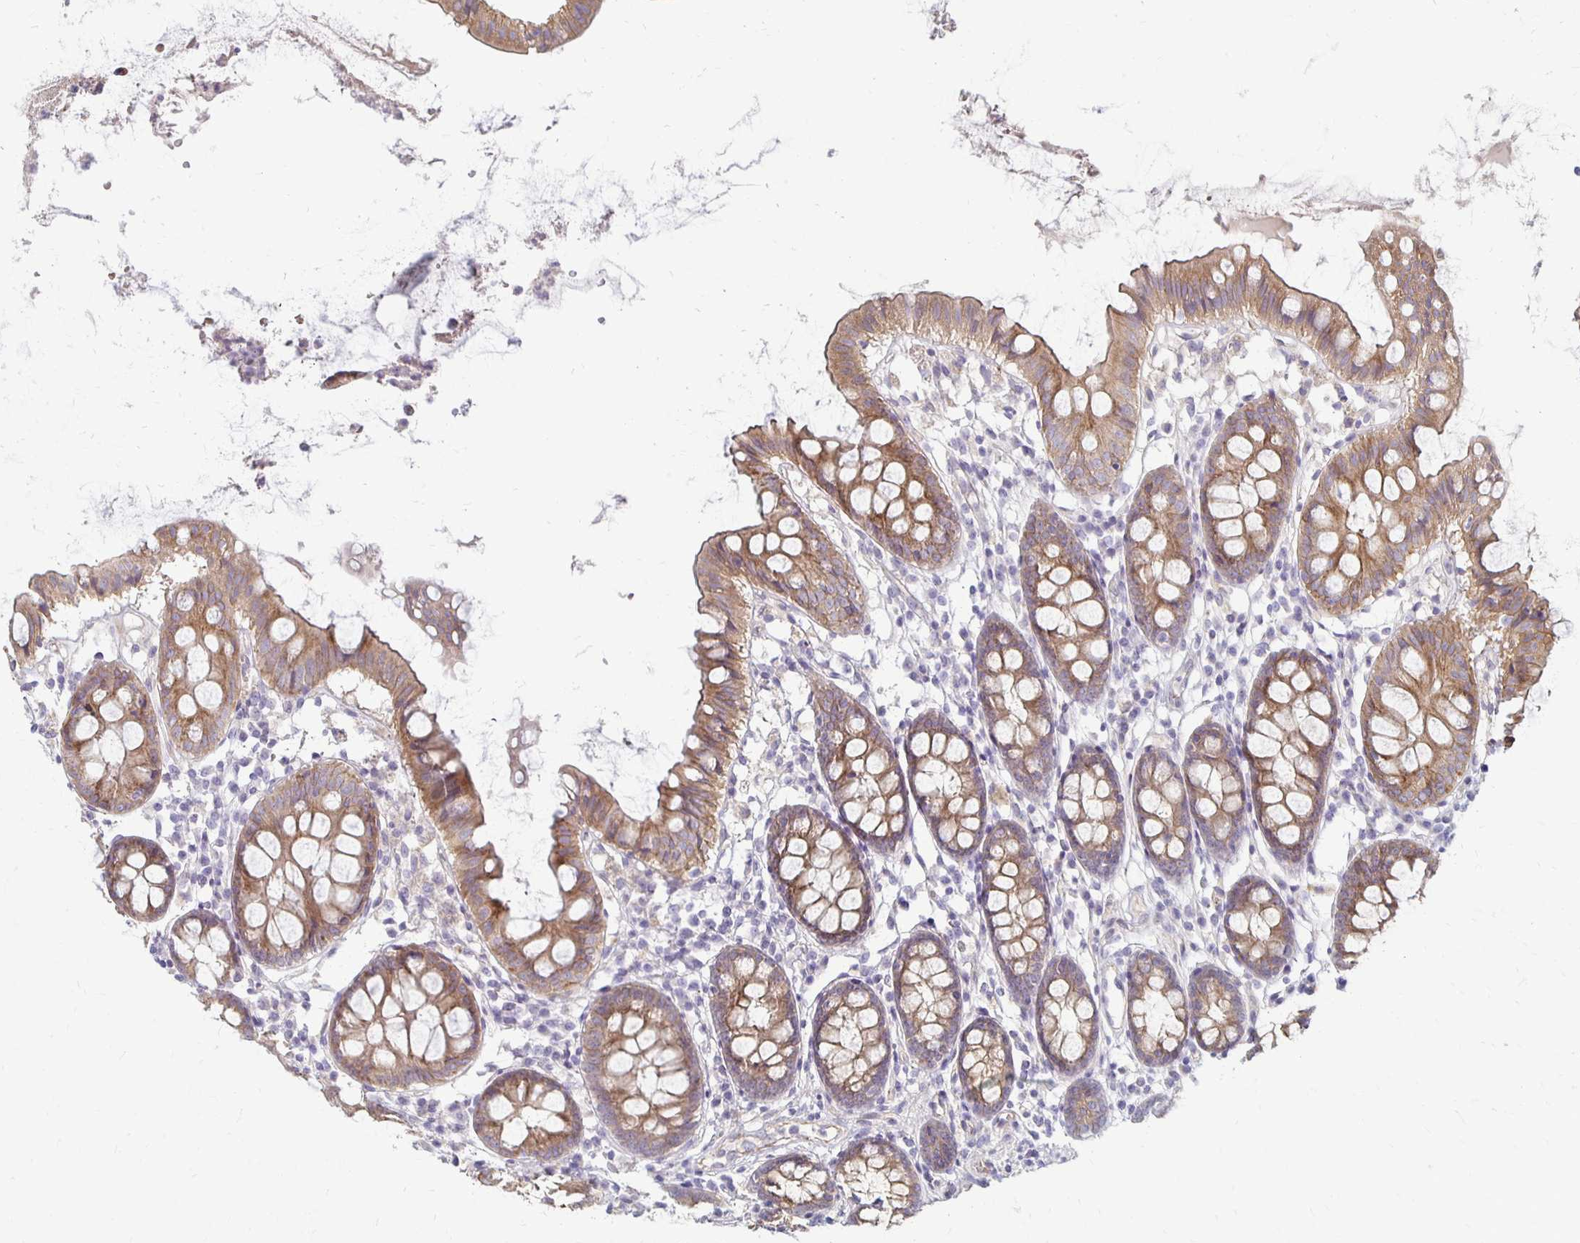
{"staining": {"intensity": "negative", "quantity": "none", "location": "none"}, "tissue": "colon", "cell_type": "Endothelial cells", "image_type": "normal", "snomed": [{"axis": "morphology", "description": "Normal tissue, NOS"}, {"axis": "topography", "description": "Colon"}], "caption": "This is a histopathology image of immunohistochemistry (IHC) staining of normal colon, which shows no expression in endothelial cells.", "gene": "KATNBL1", "patient": {"sex": "female", "age": 84}}